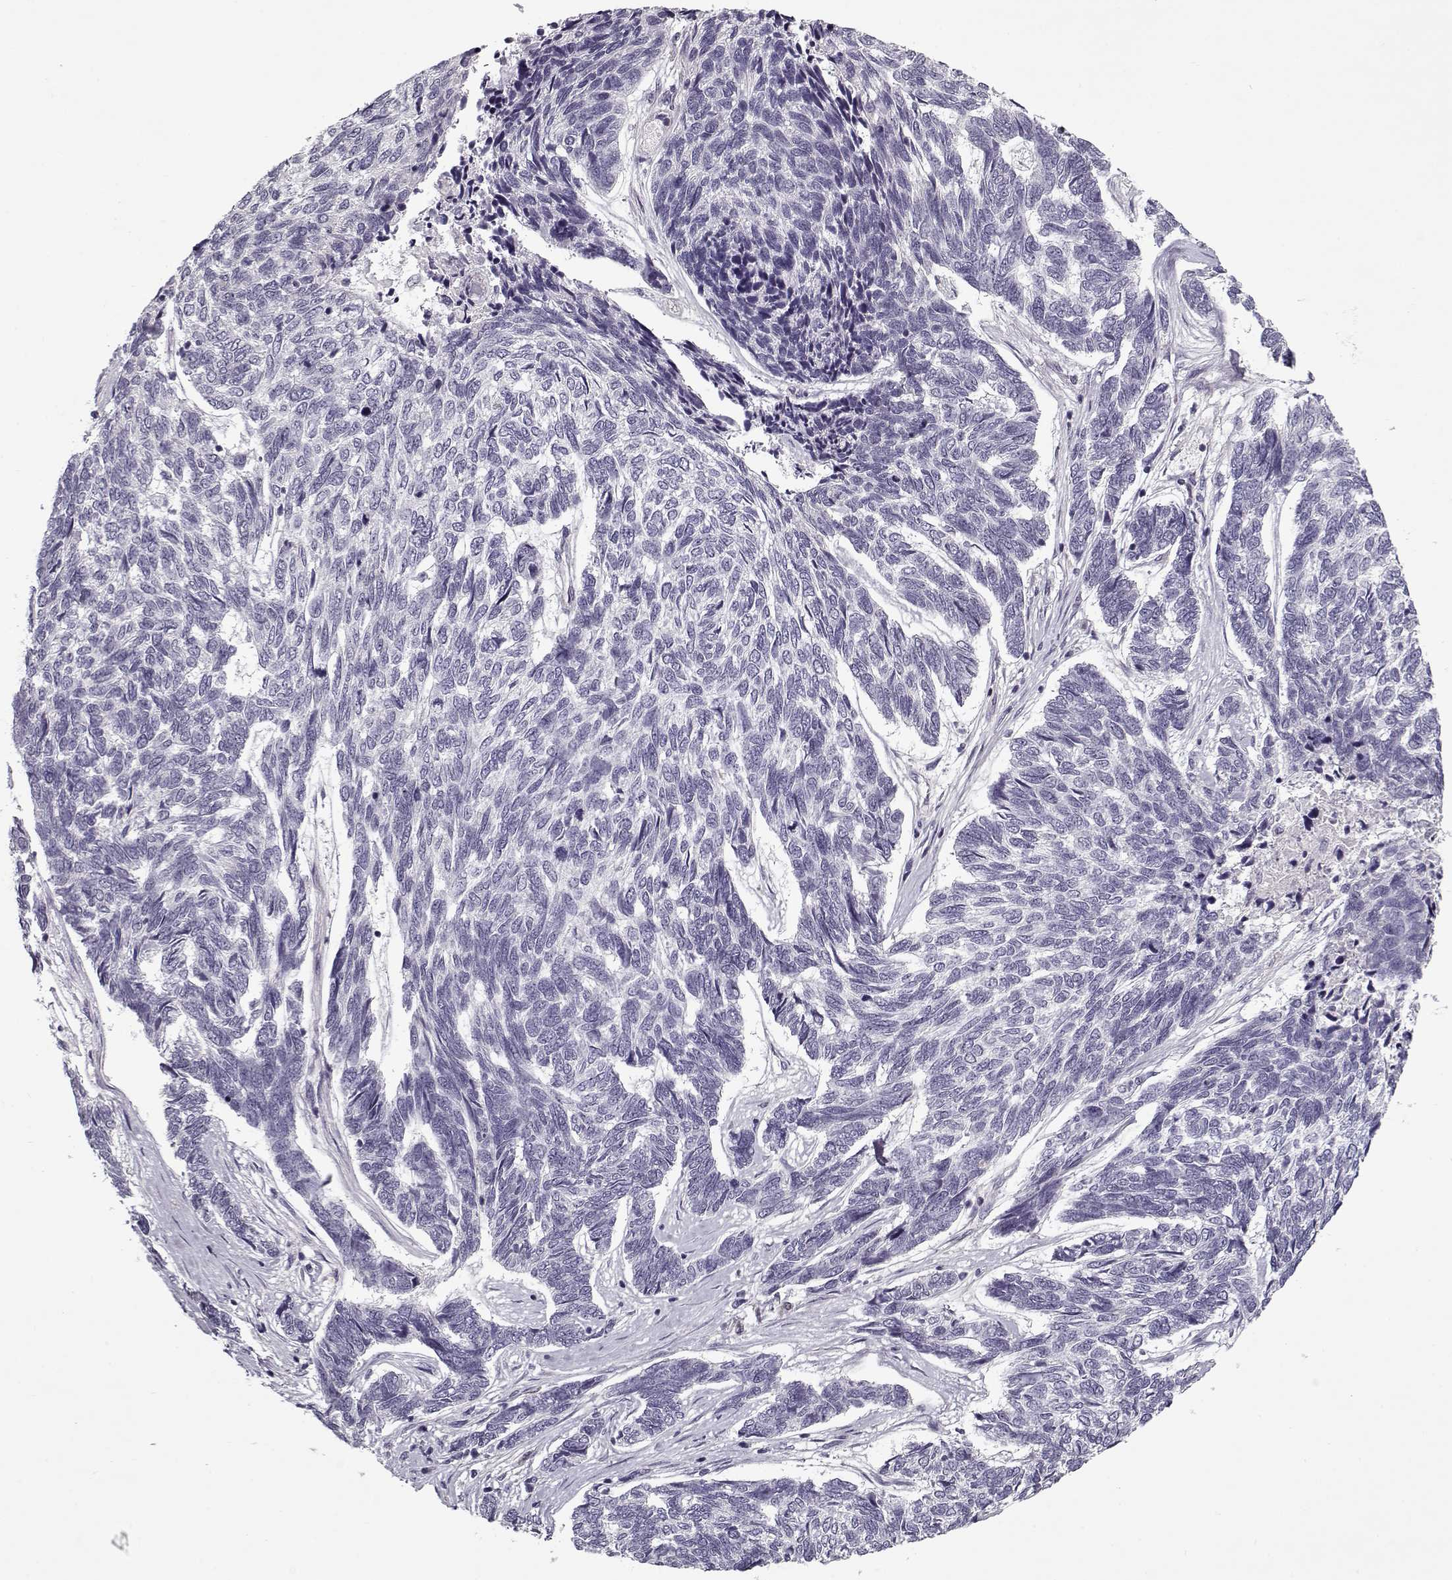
{"staining": {"intensity": "negative", "quantity": "none", "location": "none"}, "tissue": "skin cancer", "cell_type": "Tumor cells", "image_type": "cancer", "snomed": [{"axis": "morphology", "description": "Basal cell carcinoma"}, {"axis": "topography", "description": "Skin"}], "caption": "Tumor cells show no significant protein staining in basal cell carcinoma (skin).", "gene": "UNC13D", "patient": {"sex": "female", "age": 65}}